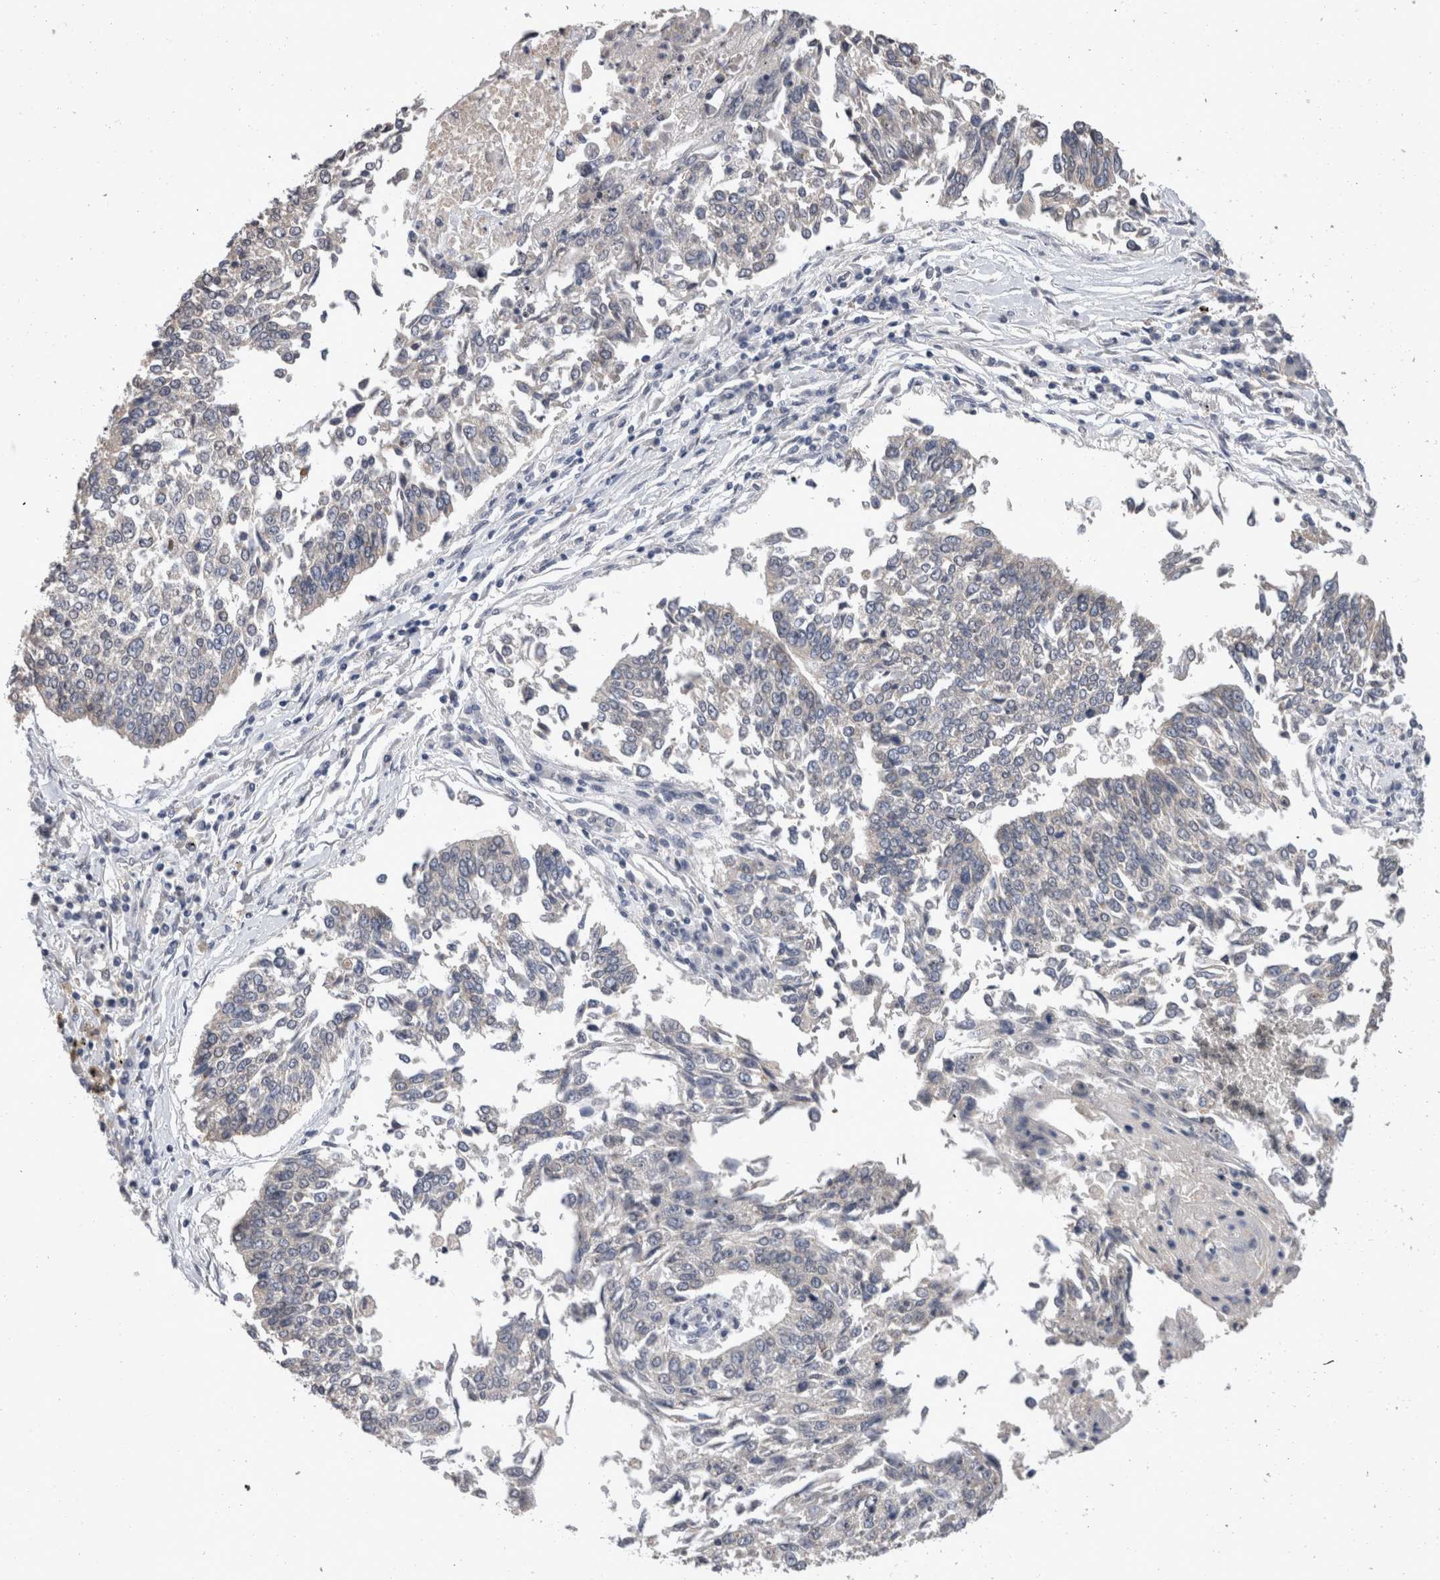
{"staining": {"intensity": "negative", "quantity": "none", "location": "none"}, "tissue": "lung cancer", "cell_type": "Tumor cells", "image_type": "cancer", "snomed": [{"axis": "morphology", "description": "Normal tissue, NOS"}, {"axis": "morphology", "description": "Squamous cell carcinoma, NOS"}, {"axis": "topography", "description": "Cartilage tissue"}, {"axis": "topography", "description": "Bronchus"}, {"axis": "topography", "description": "Lung"}, {"axis": "topography", "description": "Peripheral nerve tissue"}], "caption": "Lung cancer was stained to show a protein in brown. There is no significant staining in tumor cells. The staining was performed using DAB to visualize the protein expression in brown, while the nuclei were stained in blue with hematoxylin (Magnification: 20x).", "gene": "FHOD3", "patient": {"sex": "female", "age": 49}}